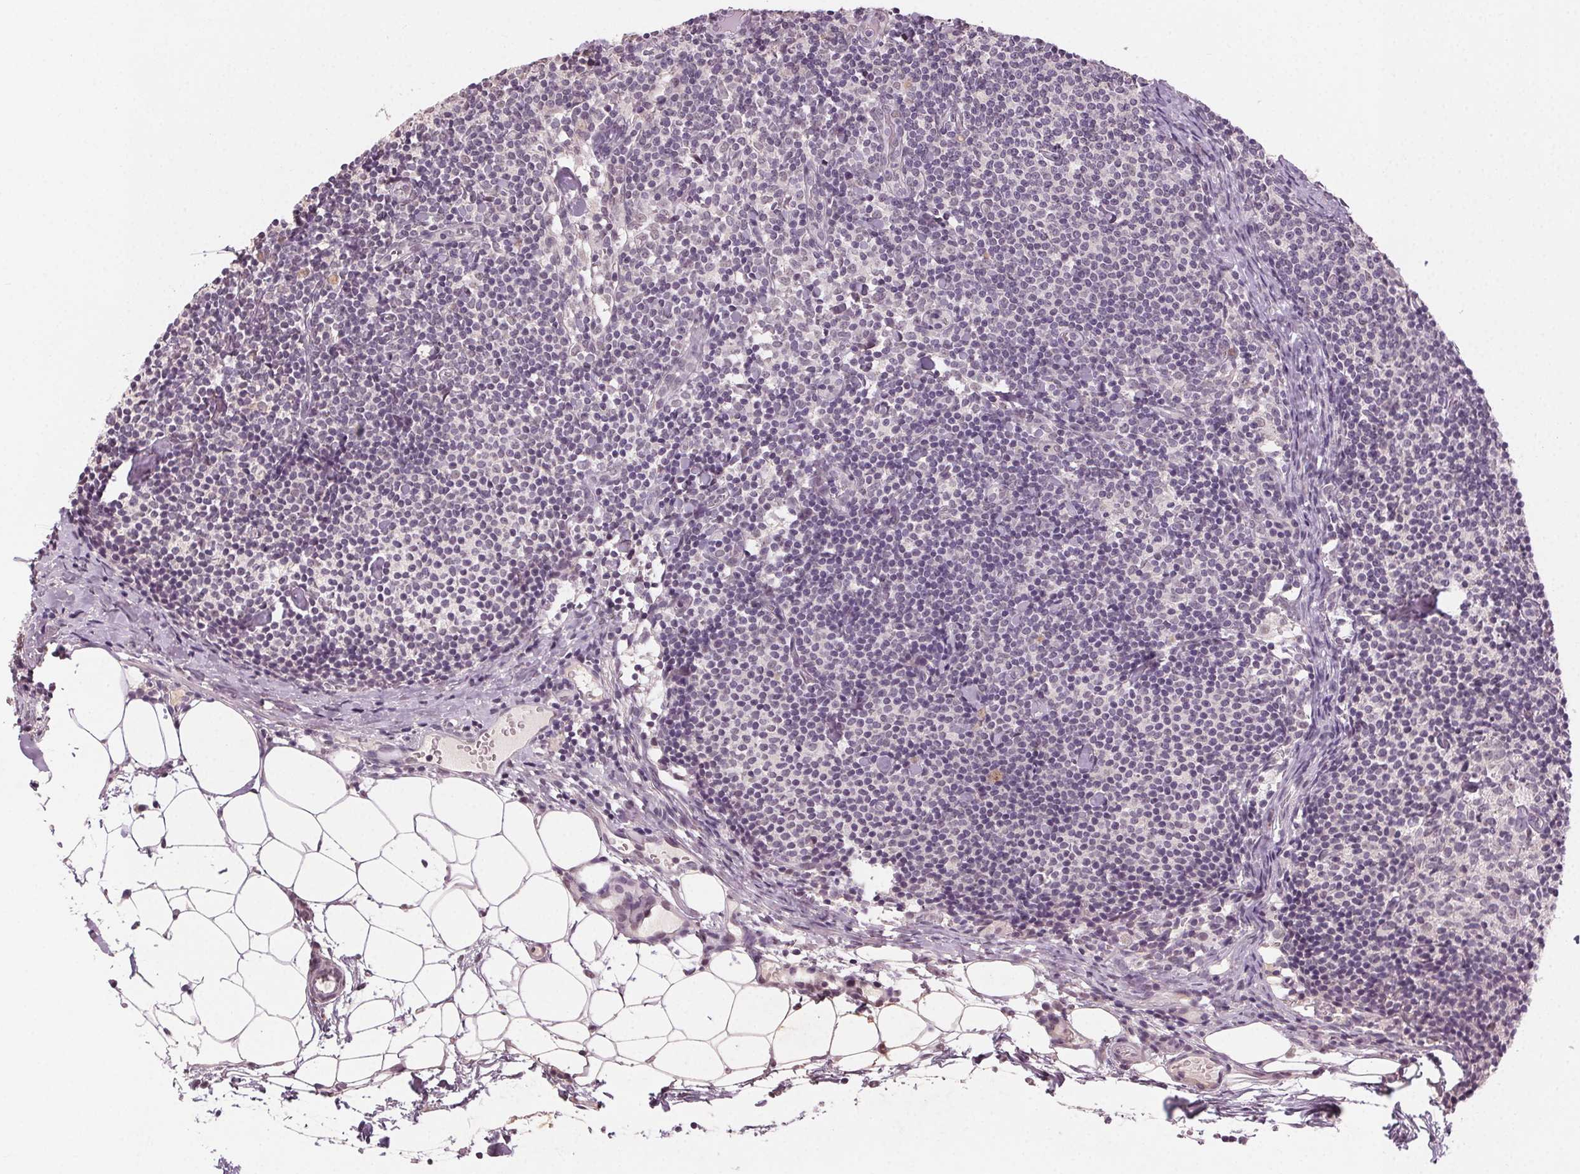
{"staining": {"intensity": "negative", "quantity": "none", "location": "none"}, "tissue": "lymph node", "cell_type": "Germinal center cells", "image_type": "normal", "snomed": [{"axis": "morphology", "description": "Normal tissue, NOS"}, {"axis": "topography", "description": "Lymph node"}], "caption": "High power microscopy micrograph of an immunohistochemistry photomicrograph of unremarkable lymph node, revealing no significant positivity in germinal center cells.", "gene": "TUB", "patient": {"sex": "female", "age": 41}}